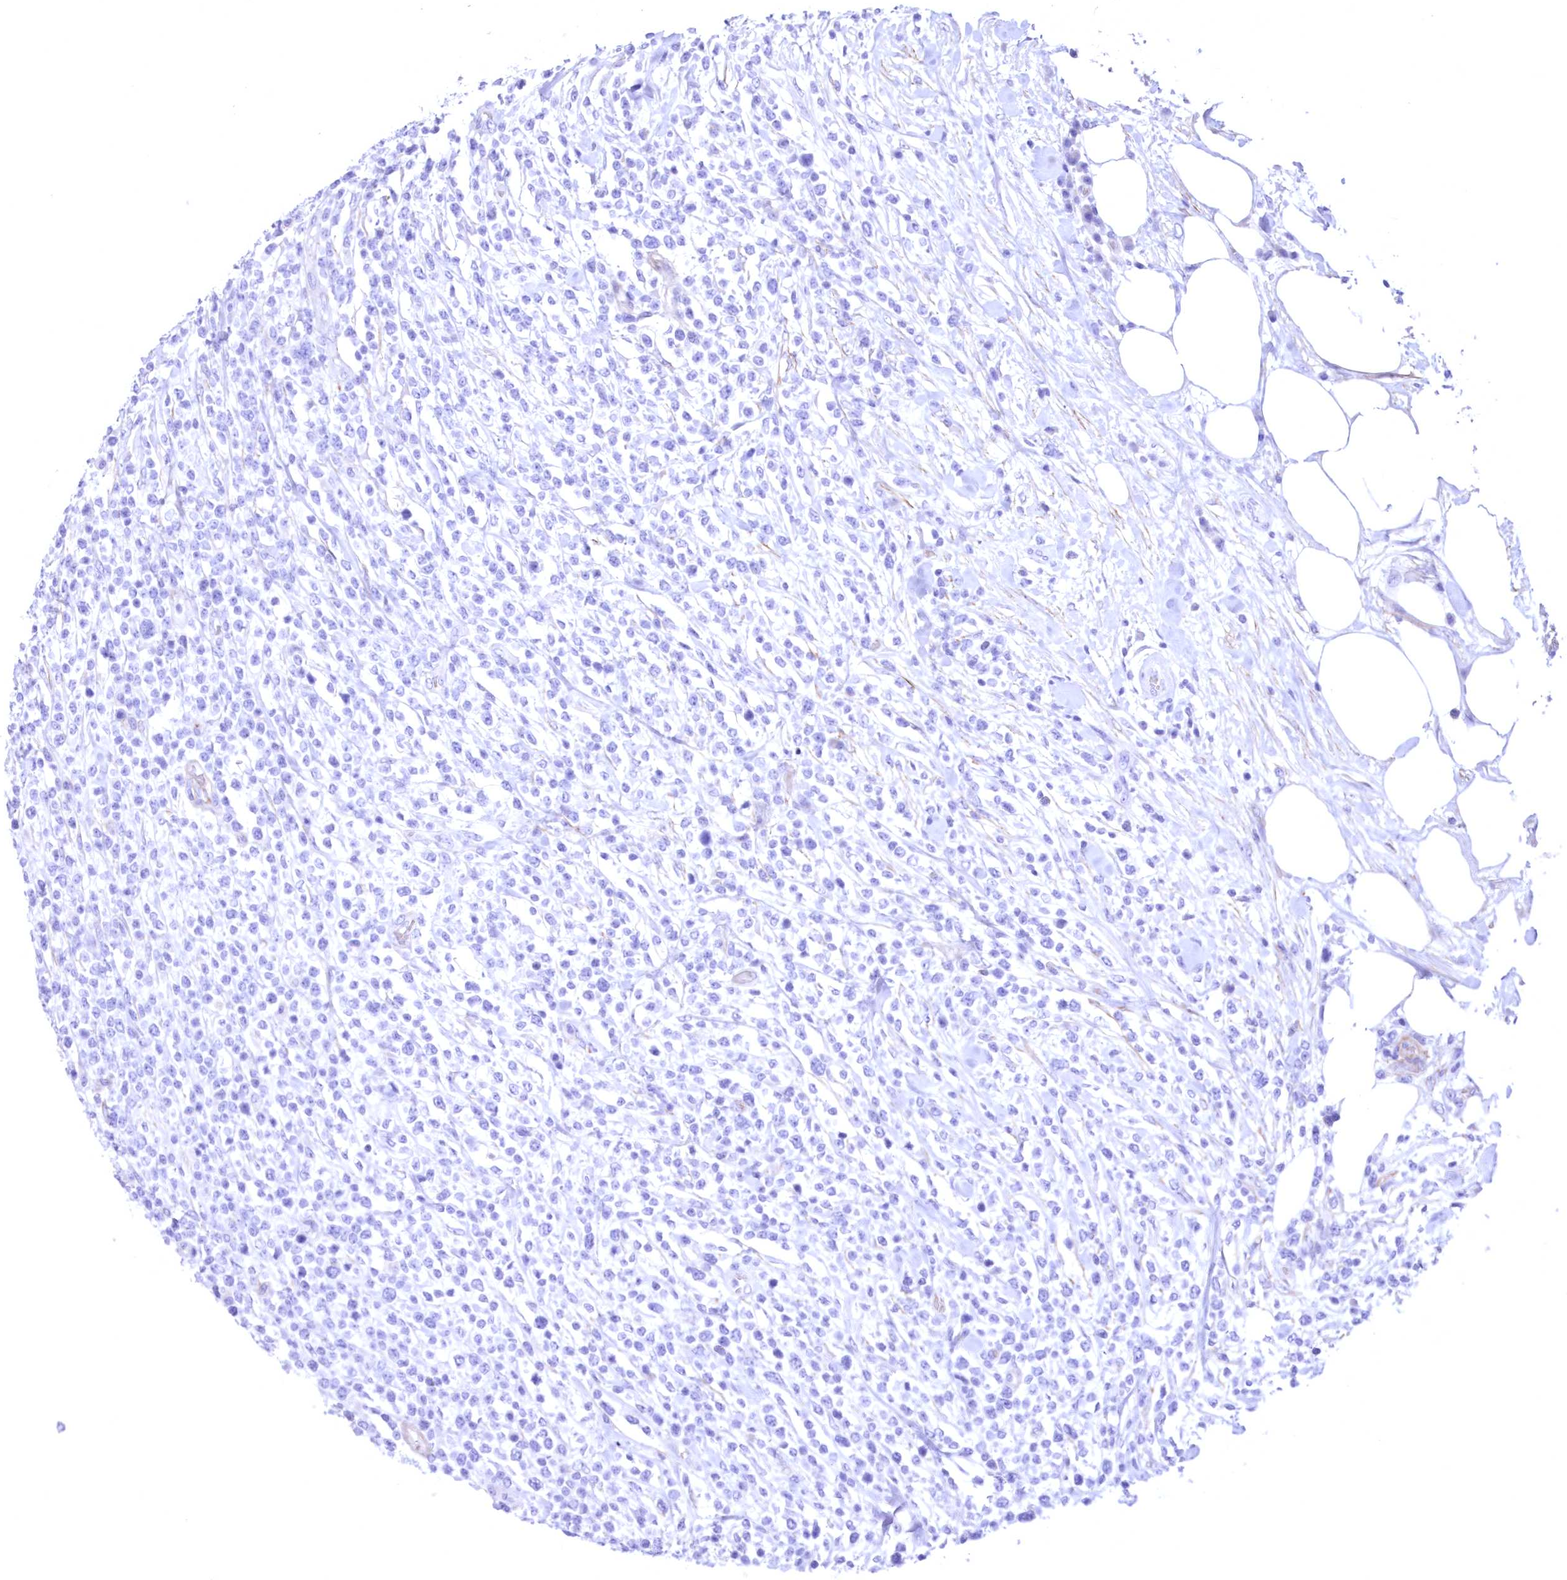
{"staining": {"intensity": "negative", "quantity": "none", "location": "none"}, "tissue": "lymphoma", "cell_type": "Tumor cells", "image_type": "cancer", "snomed": [{"axis": "morphology", "description": "Malignant lymphoma, non-Hodgkin's type, High grade"}, {"axis": "topography", "description": "Colon"}], "caption": "Immunohistochemistry (IHC) micrograph of neoplastic tissue: malignant lymphoma, non-Hodgkin's type (high-grade) stained with DAB demonstrates no significant protein staining in tumor cells.", "gene": "WDR74", "patient": {"sex": "female", "age": 53}}